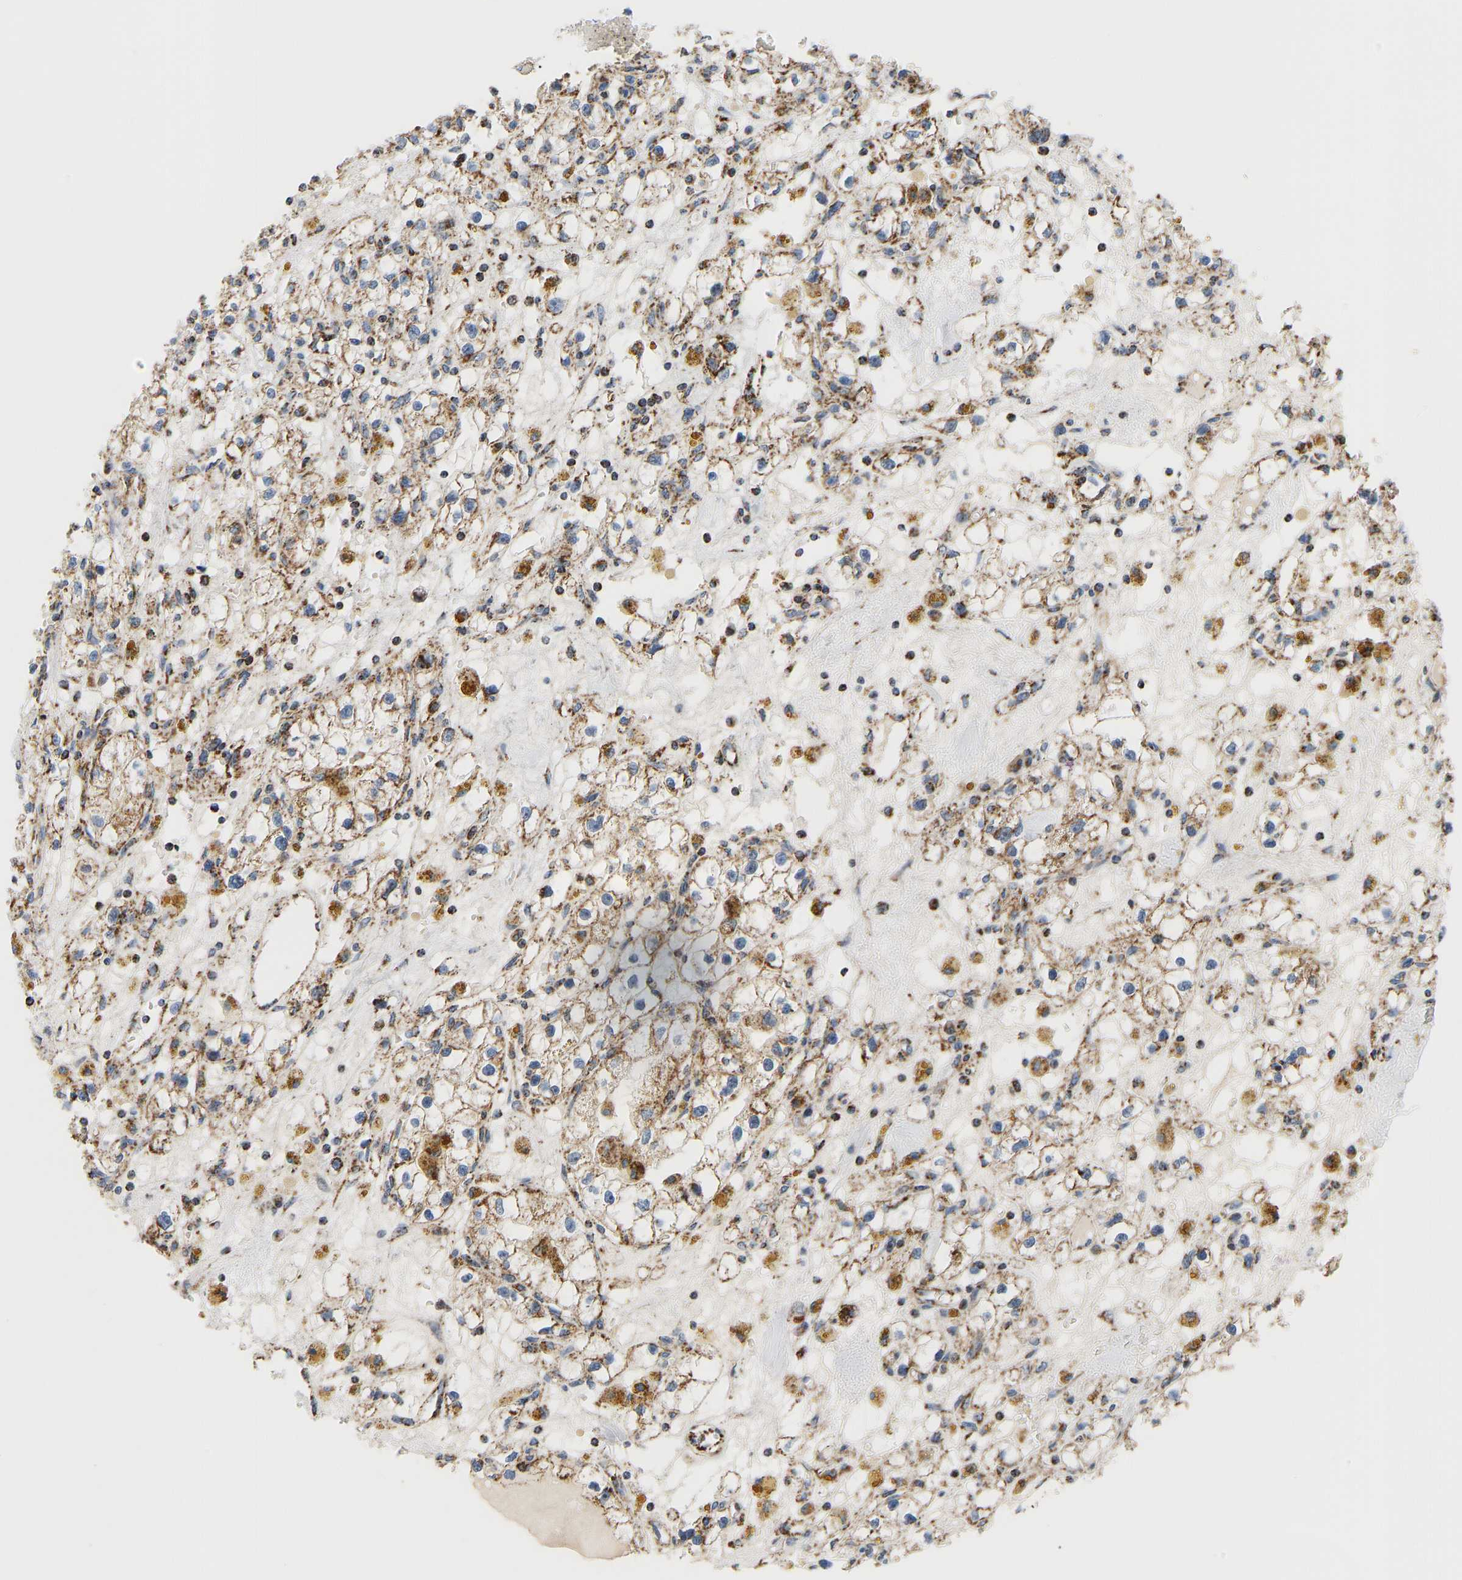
{"staining": {"intensity": "moderate", "quantity": ">75%", "location": "cytoplasmic/membranous"}, "tissue": "renal cancer", "cell_type": "Tumor cells", "image_type": "cancer", "snomed": [{"axis": "morphology", "description": "Adenocarcinoma, NOS"}, {"axis": "topography", "description": "Kidney"}], "caption": "Tumor cells show medium levels of moderate cytoplasmic/membranous positivity in about >75% of cells in human renal cancer (adenocarcinoma).", "gene": "GPSM2", "patient": {"sex": "male", "age": 56}}